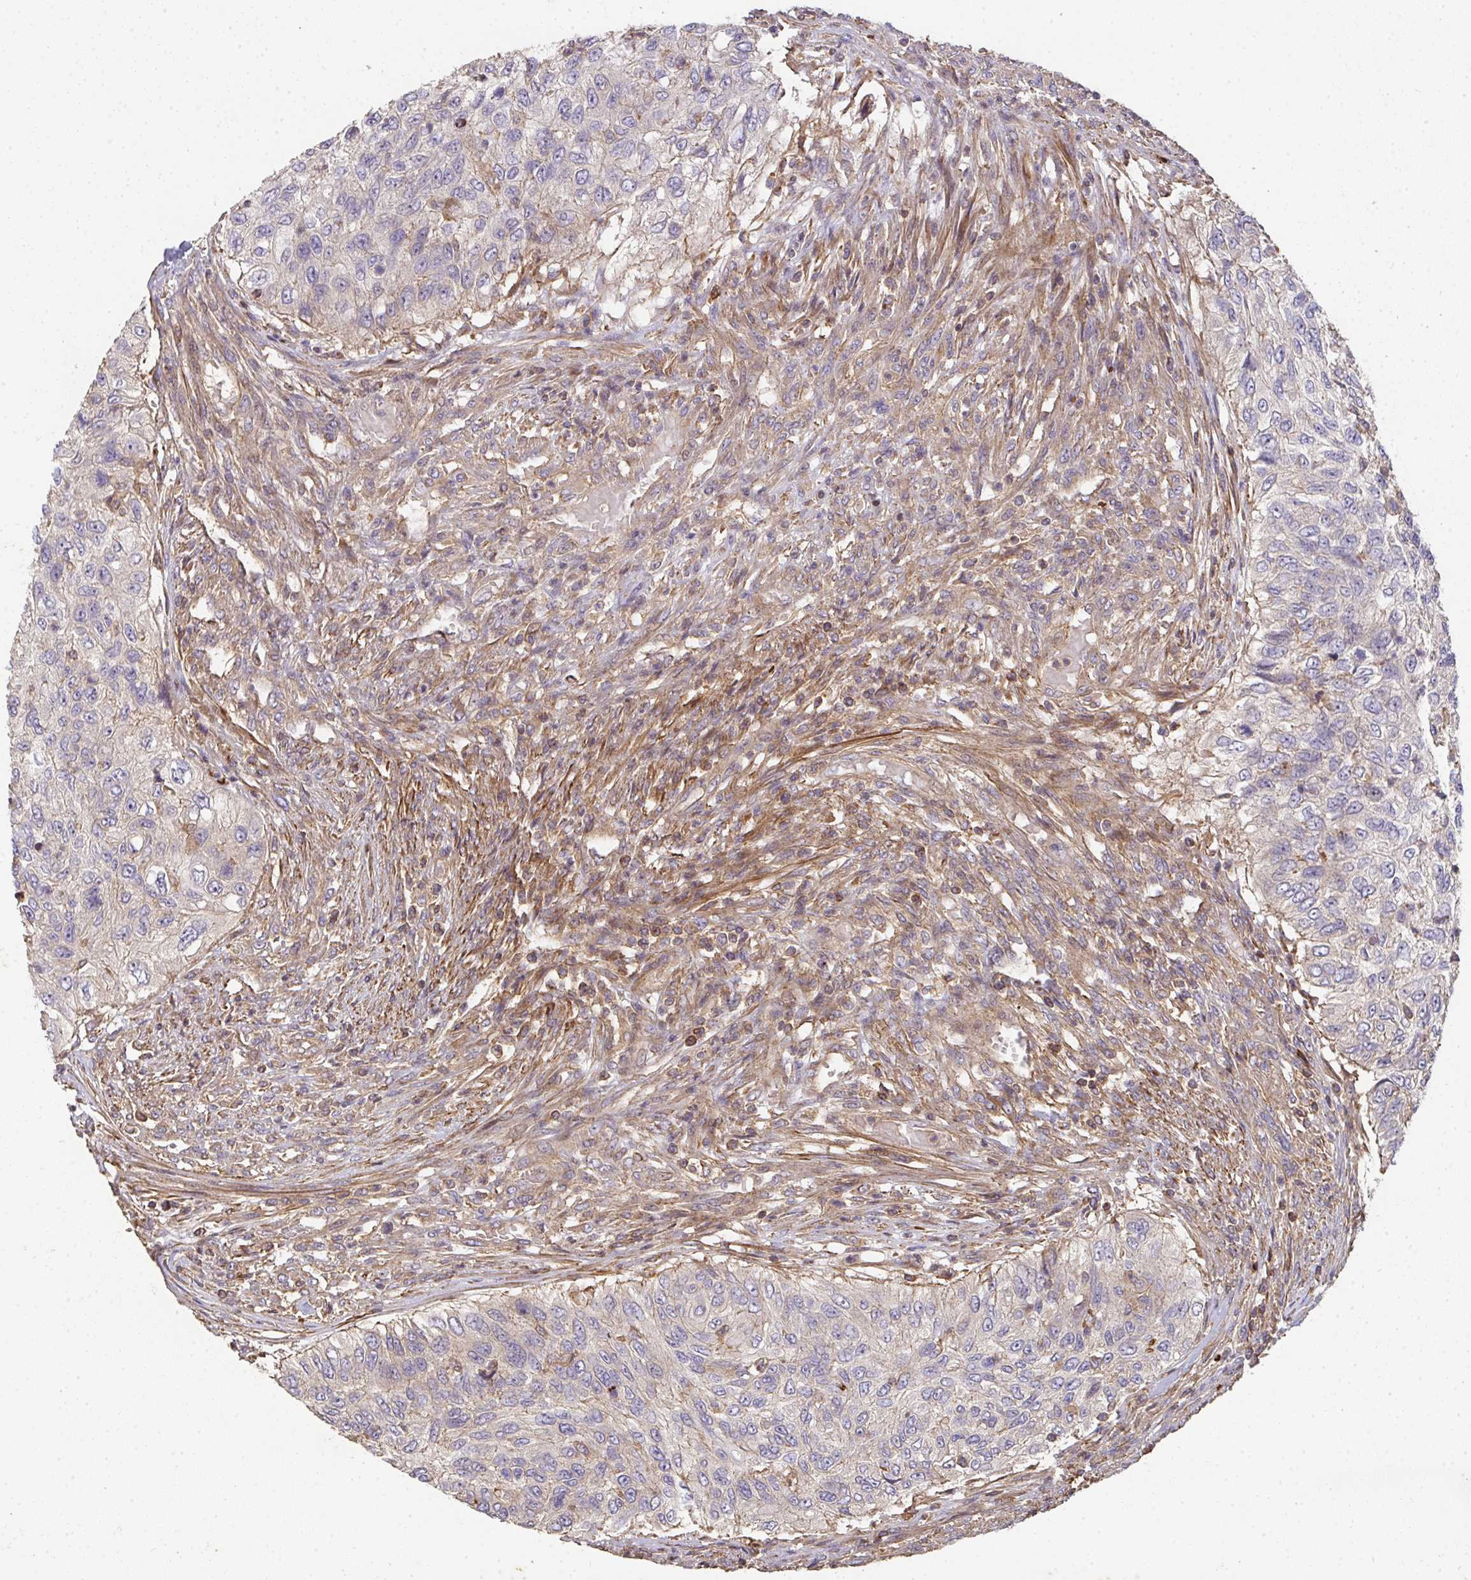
{"staining": {"intensity": "negative", "quantity": "none", "location": "none"}, "tissue": "urothelial cancer", "cell_type": "Tumor cells", "image_type": "cancer", "snomed": [{"axis": "morphology", "description": "Urothelial carcinoma, High grade"}, {"axis": "topography", "description": "Urinary bladder"}], "caption": "Protein analysis of urothelial carcinoma (high-grade) reveals no significant positivity in tumor cells.", "gene": "TNMD", "patient": {"sex": "female", "age": 60}}